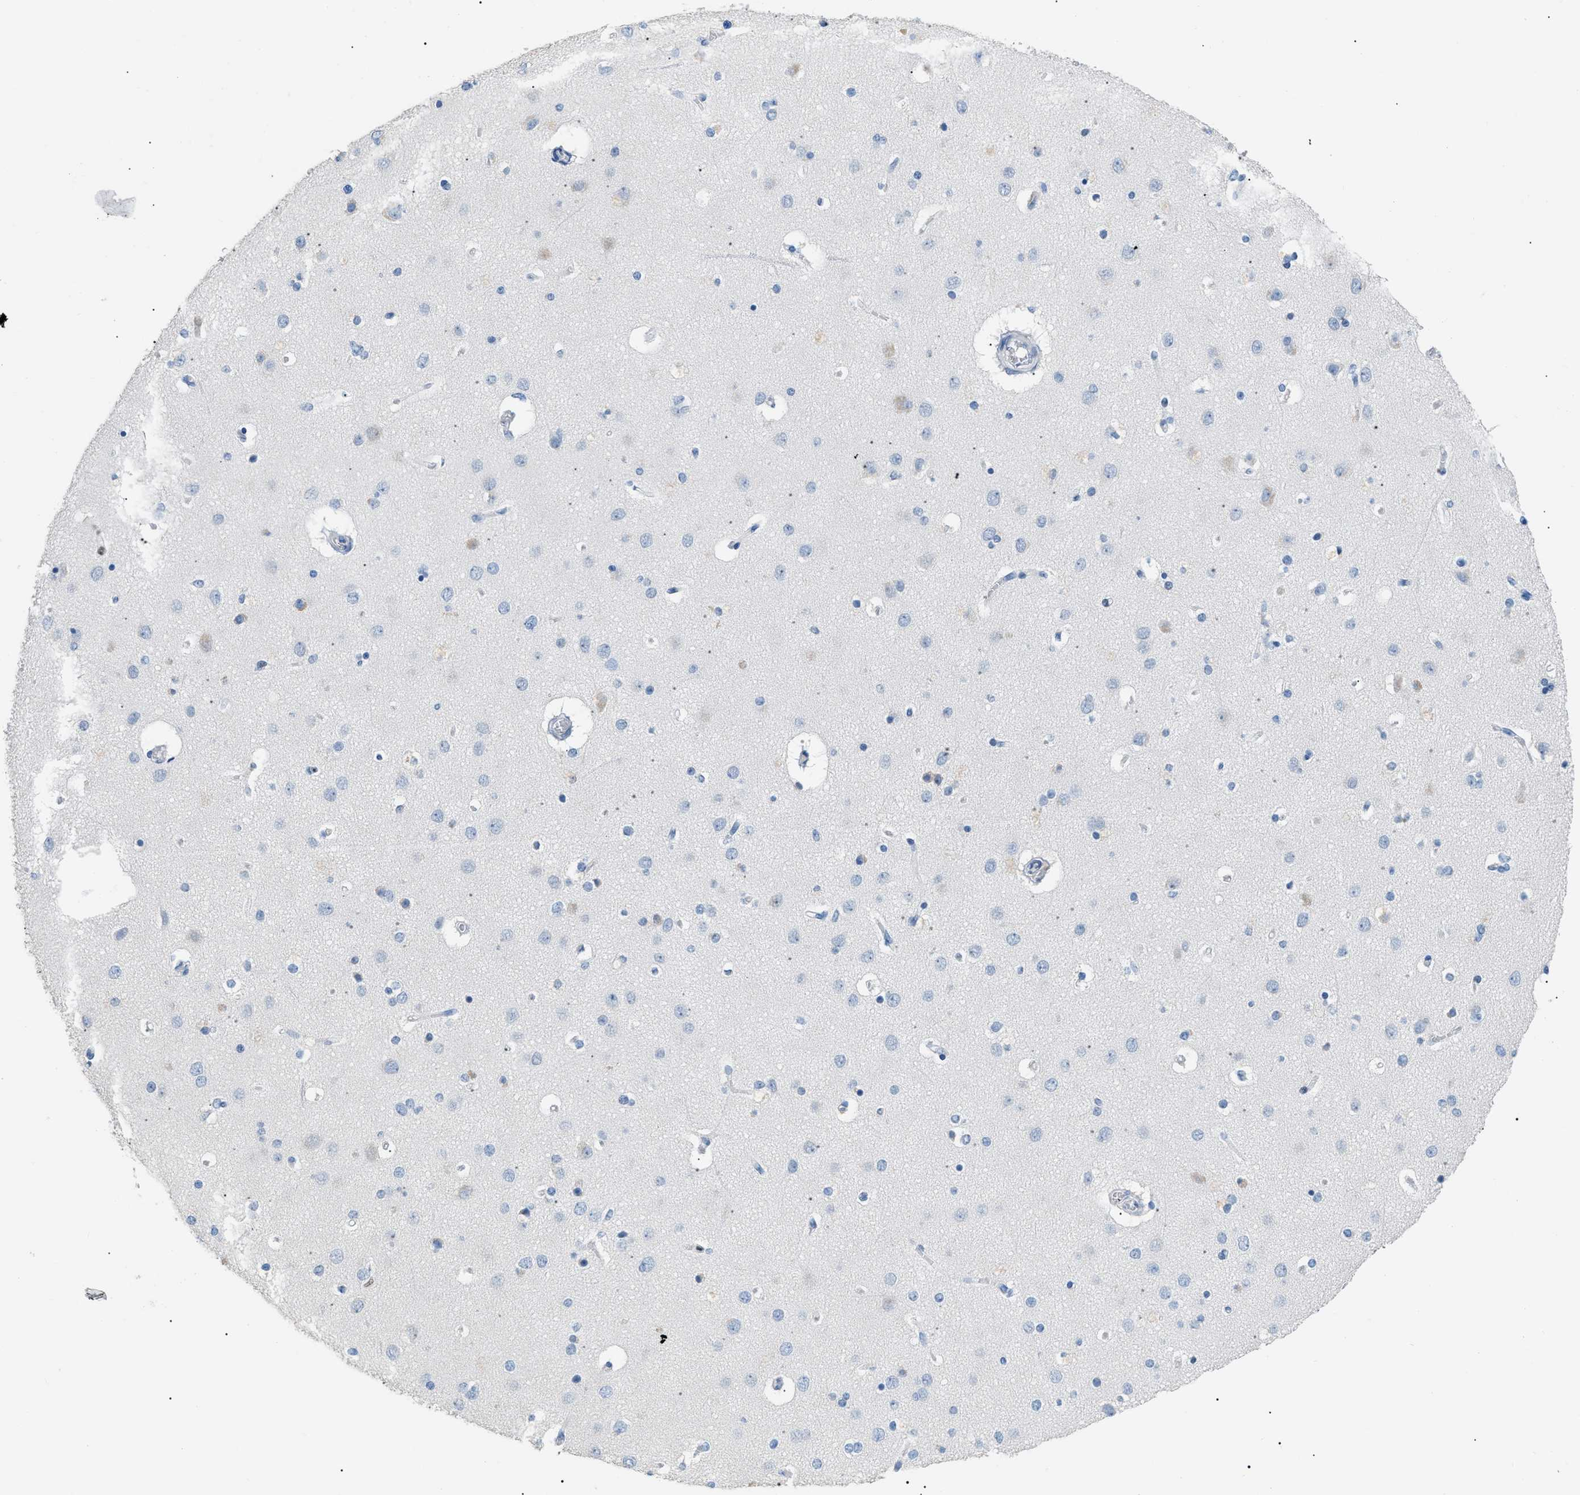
{"staining": {"intensity": "negative", "quantity": "none", "location": "none"}, "tissue": "cerebral cortex", "cell_type": "Endothelial cells", "image_type": "normal", "snomed": [{"axis": "morphology", "description": "Normal tissue, NOS"}, {"axis": "topography", "description": "Cerebral cortex"}], "caption": "Immunohistochemistry (IHC) image of normal cerebral cortex stained for a protein (brown), which demonstrates no staining in endothelial cells.", "gene": "MCM7", "patient": {"sex": "female", "age": 54}}